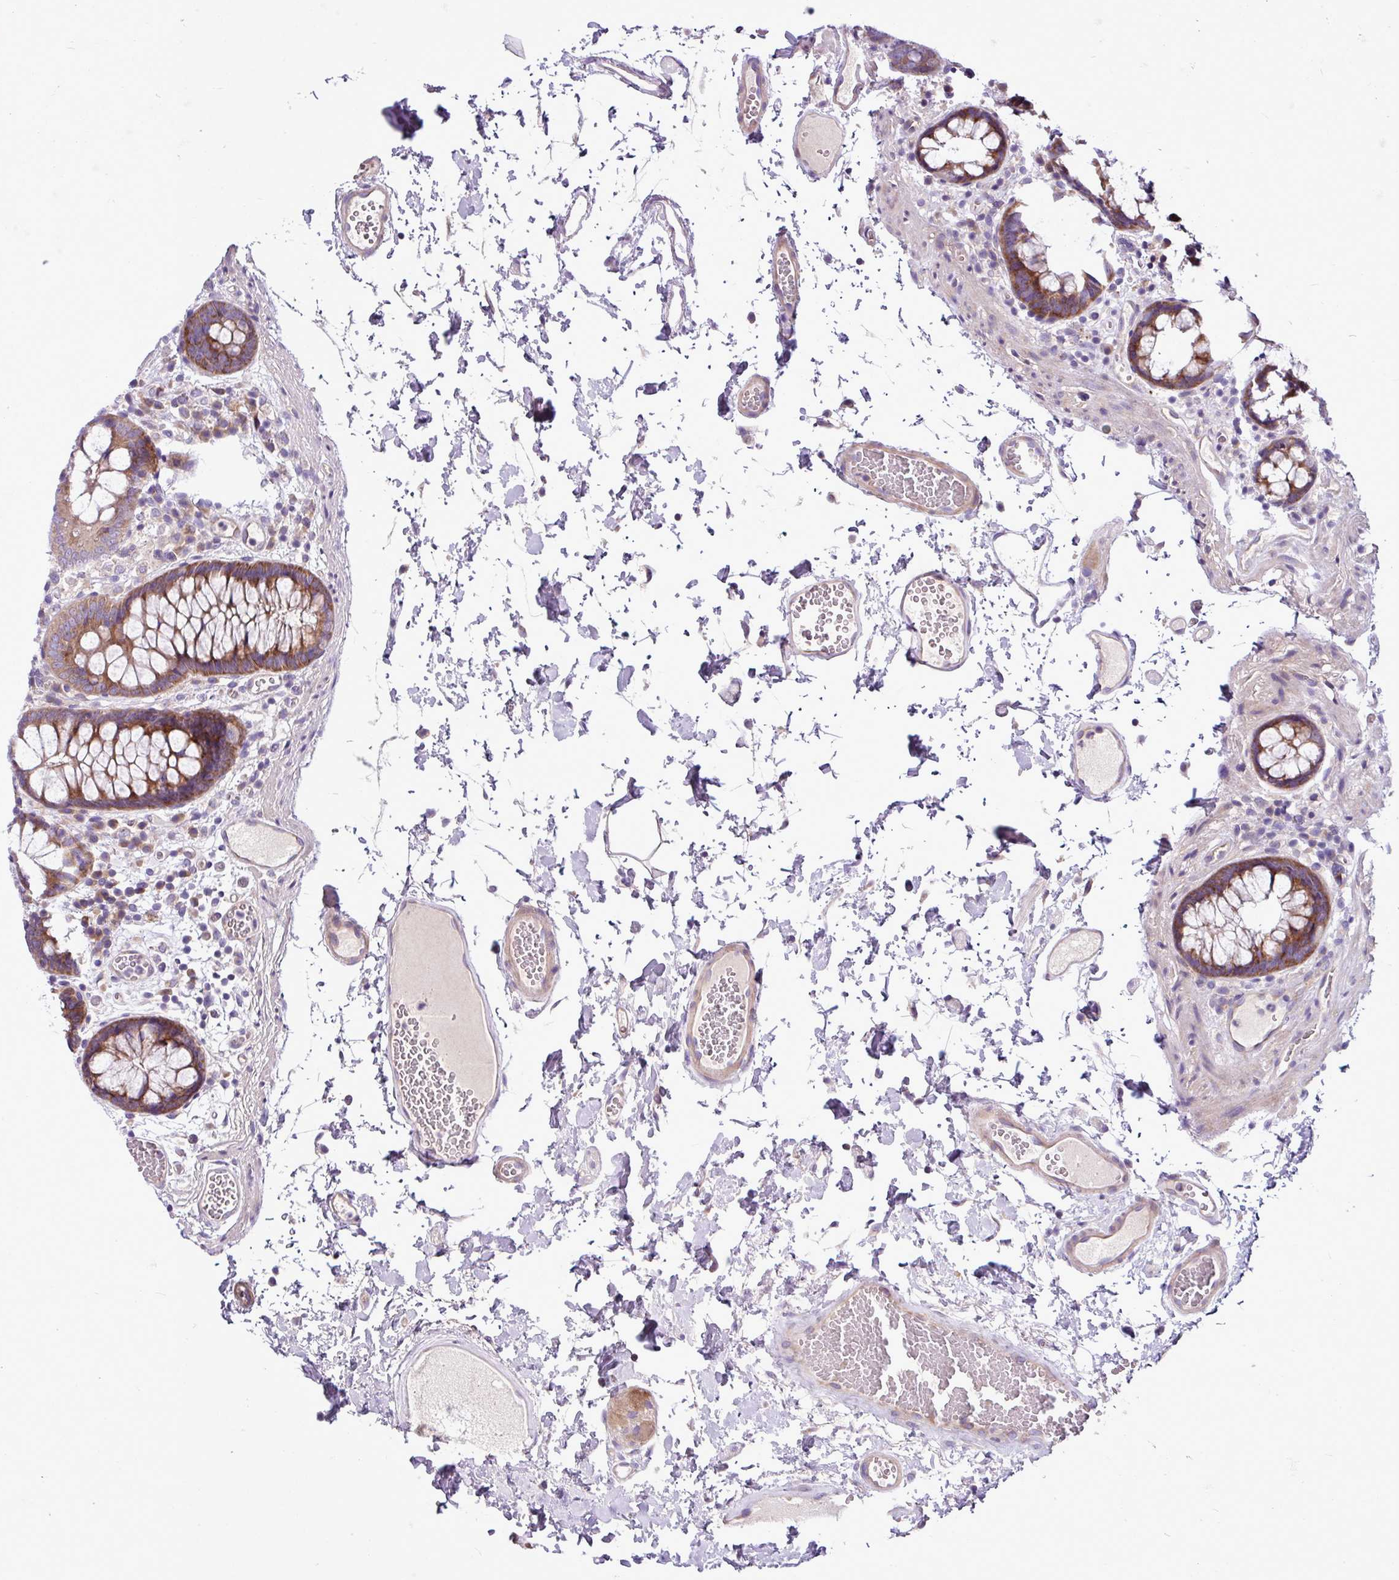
{"staining": {"intensity": "weak", "quantity": ">75%", "location": "cytoplasmic/membranous"}, "tissue": "colon", "cell_type": "Endothelial cells", "image_type": "normal", "snomed": [{"axis": "morphology", "description": "Normal tissue, NOS"}, {"axis": "topography", "description": "Colon"}], "caption": "Weak cytoplasmic/membranous protein staining is present in about >75% of endothelial cells in colon.", "gene": "MROH2A", "patient": {"sex": "male", "age": 84}}